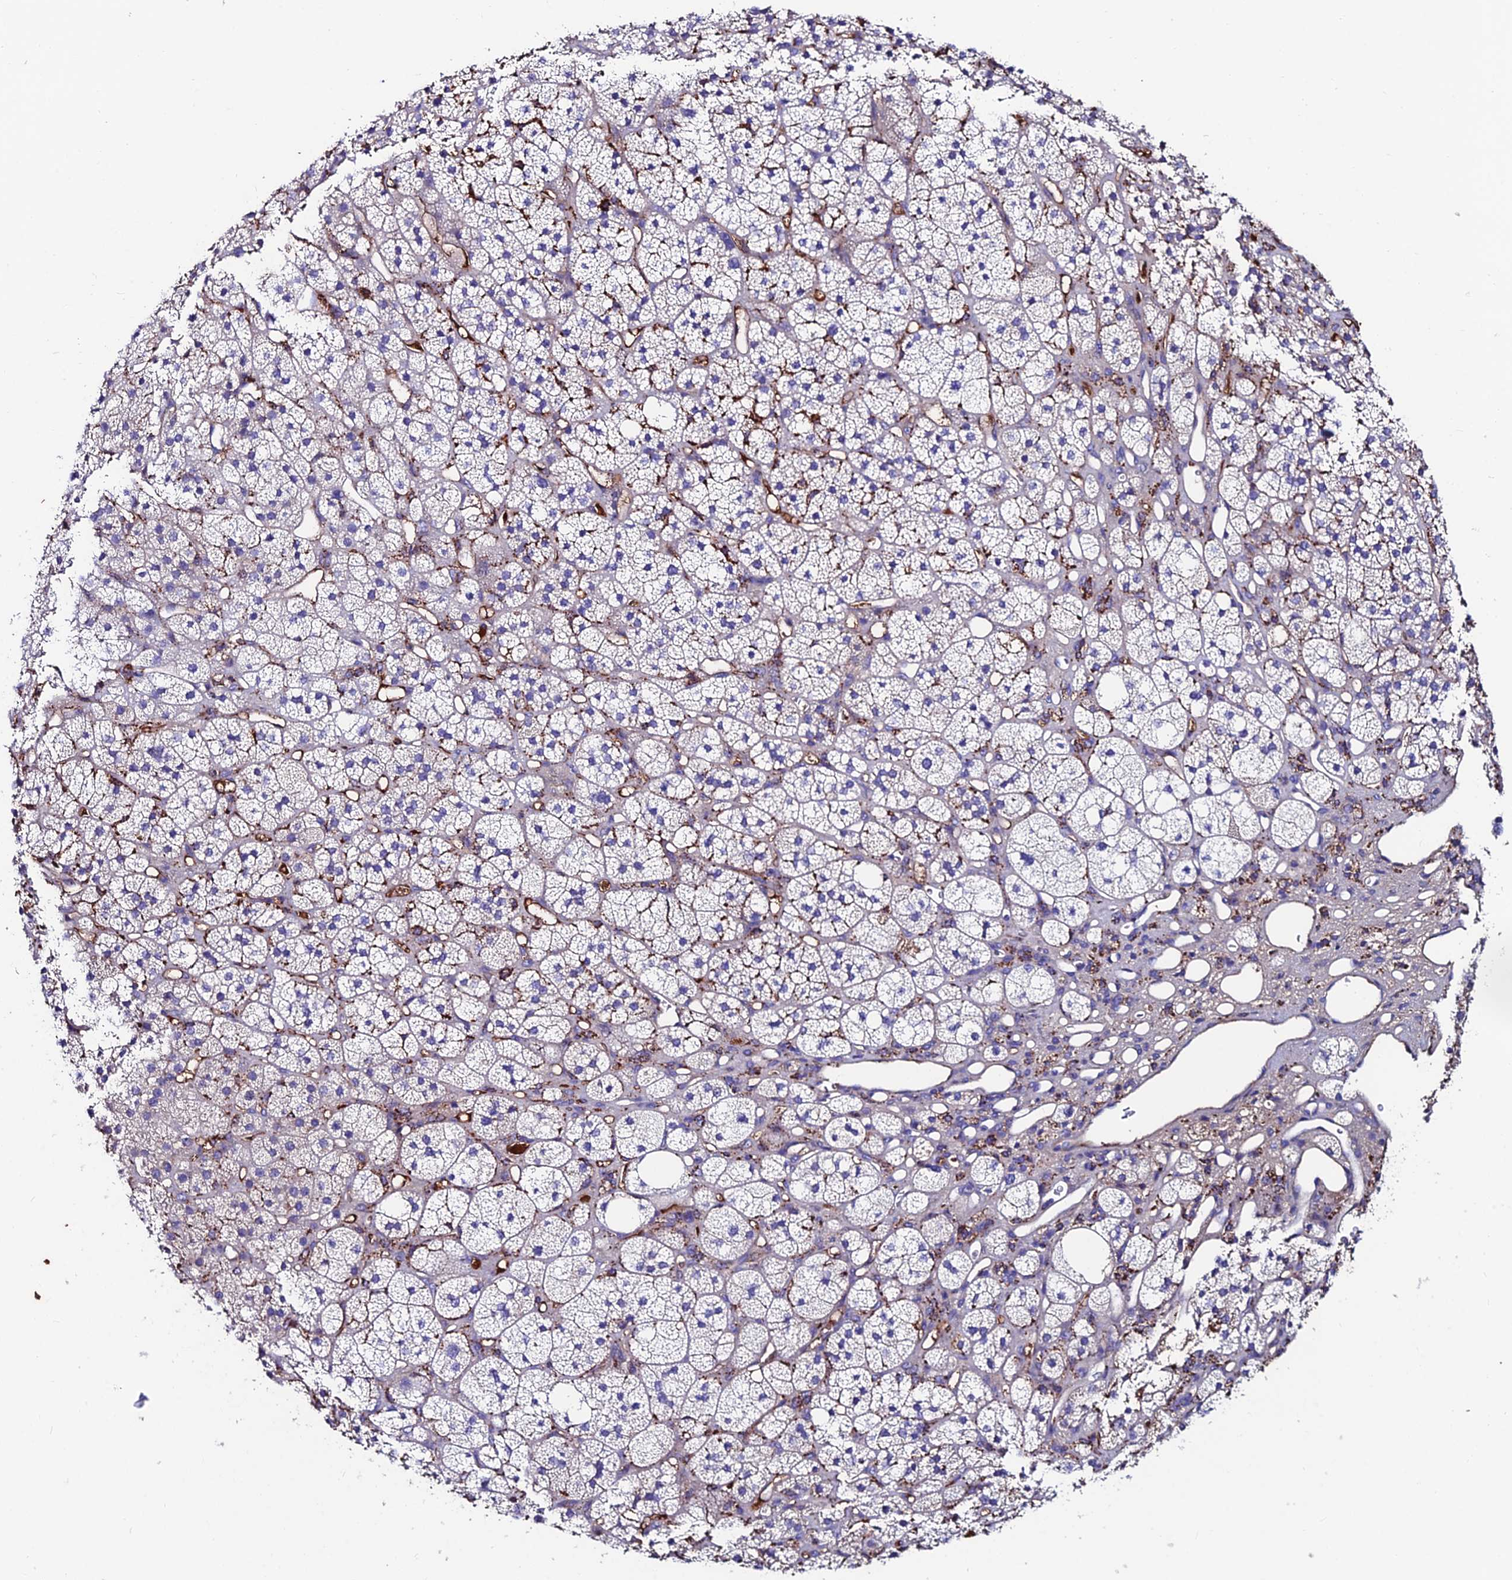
{"staining": {"intensity": "weak", "quantity": "<25%", "location": "cytoplasmic/membranous"}, "tissue": "adrenal gland", "cell_type": "Glandular cells", "image_type": "normal", "snomed": [{"axis": "morphology", "description": "Normal tissue, NOS"}, {"axis": "topography", "description": "Adrenal gland"}], "caption": "Immunohistochemical staining of normal human adrenal gland shows no significant expression in glandular cells. (DAB (3,3'-diaminobenzidine) immunohistochemistry (IHC) visualized using brightfield microscopy, high magnification).", "gene": "SLC25A16", "patient": {"sex": "male", "age": 61}}